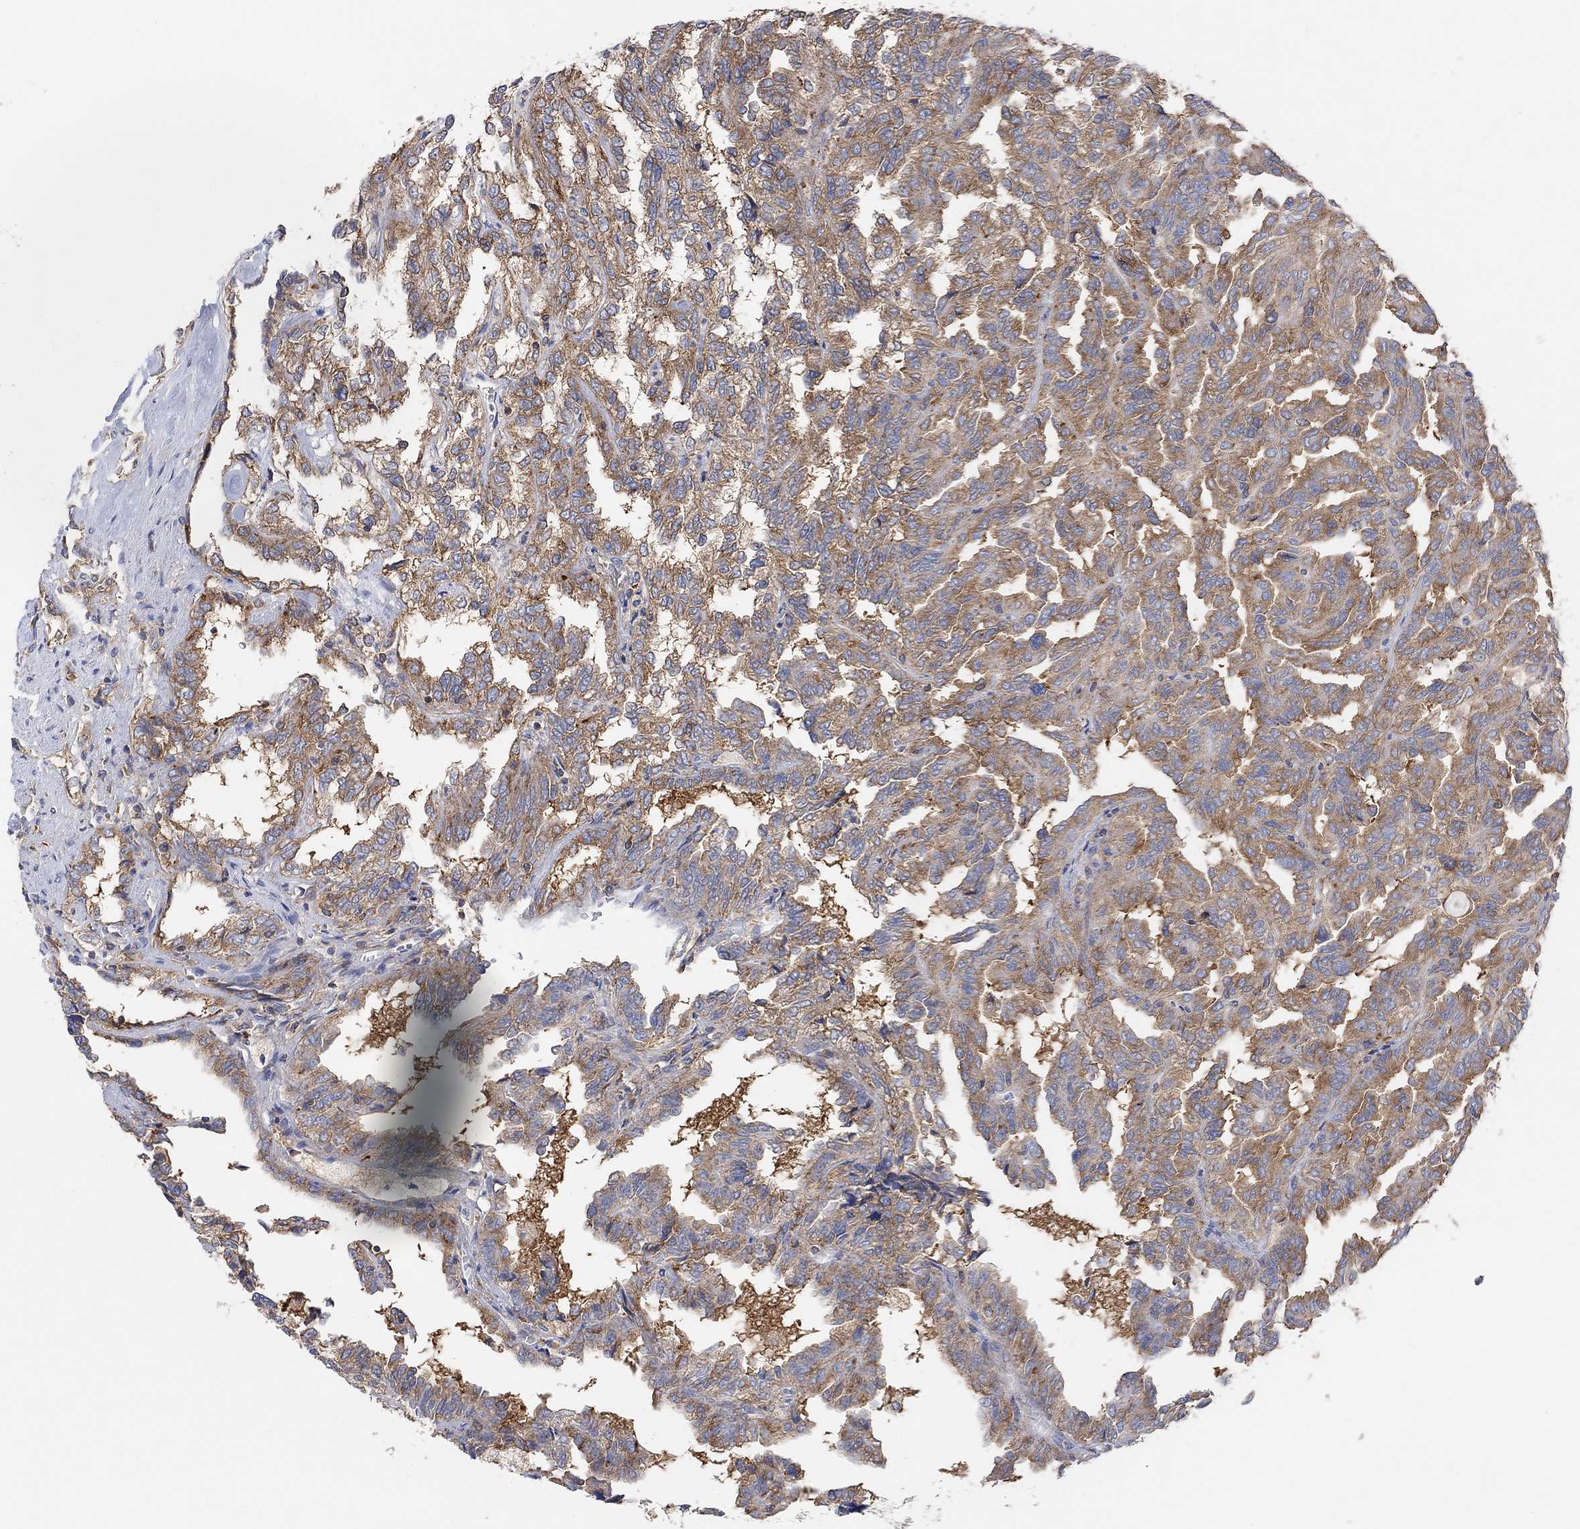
{"staining": {"intensity": "moderate", "quantity": "25%-75%", "location": "cytoplasmic/membranous"}, "tissue": "renal cancer", "cell_type": "Tumor cells", "image_type": "cancer", "snomed": [{"axis": "morphology", "description": "Adenocarcinoma, NOS"}, {"axis": "topography", "description": "Kidney"}], "caption": "Moderate cytoplasmic/membranous staining for a protein is identified in approximately 25%-75% of tumor cells of renal cancer (adenocarcinoma) using immunohistochemistry (IHC).", "gene": "BLOC1S3", "patient": {"sex": "male", "age": 79}}